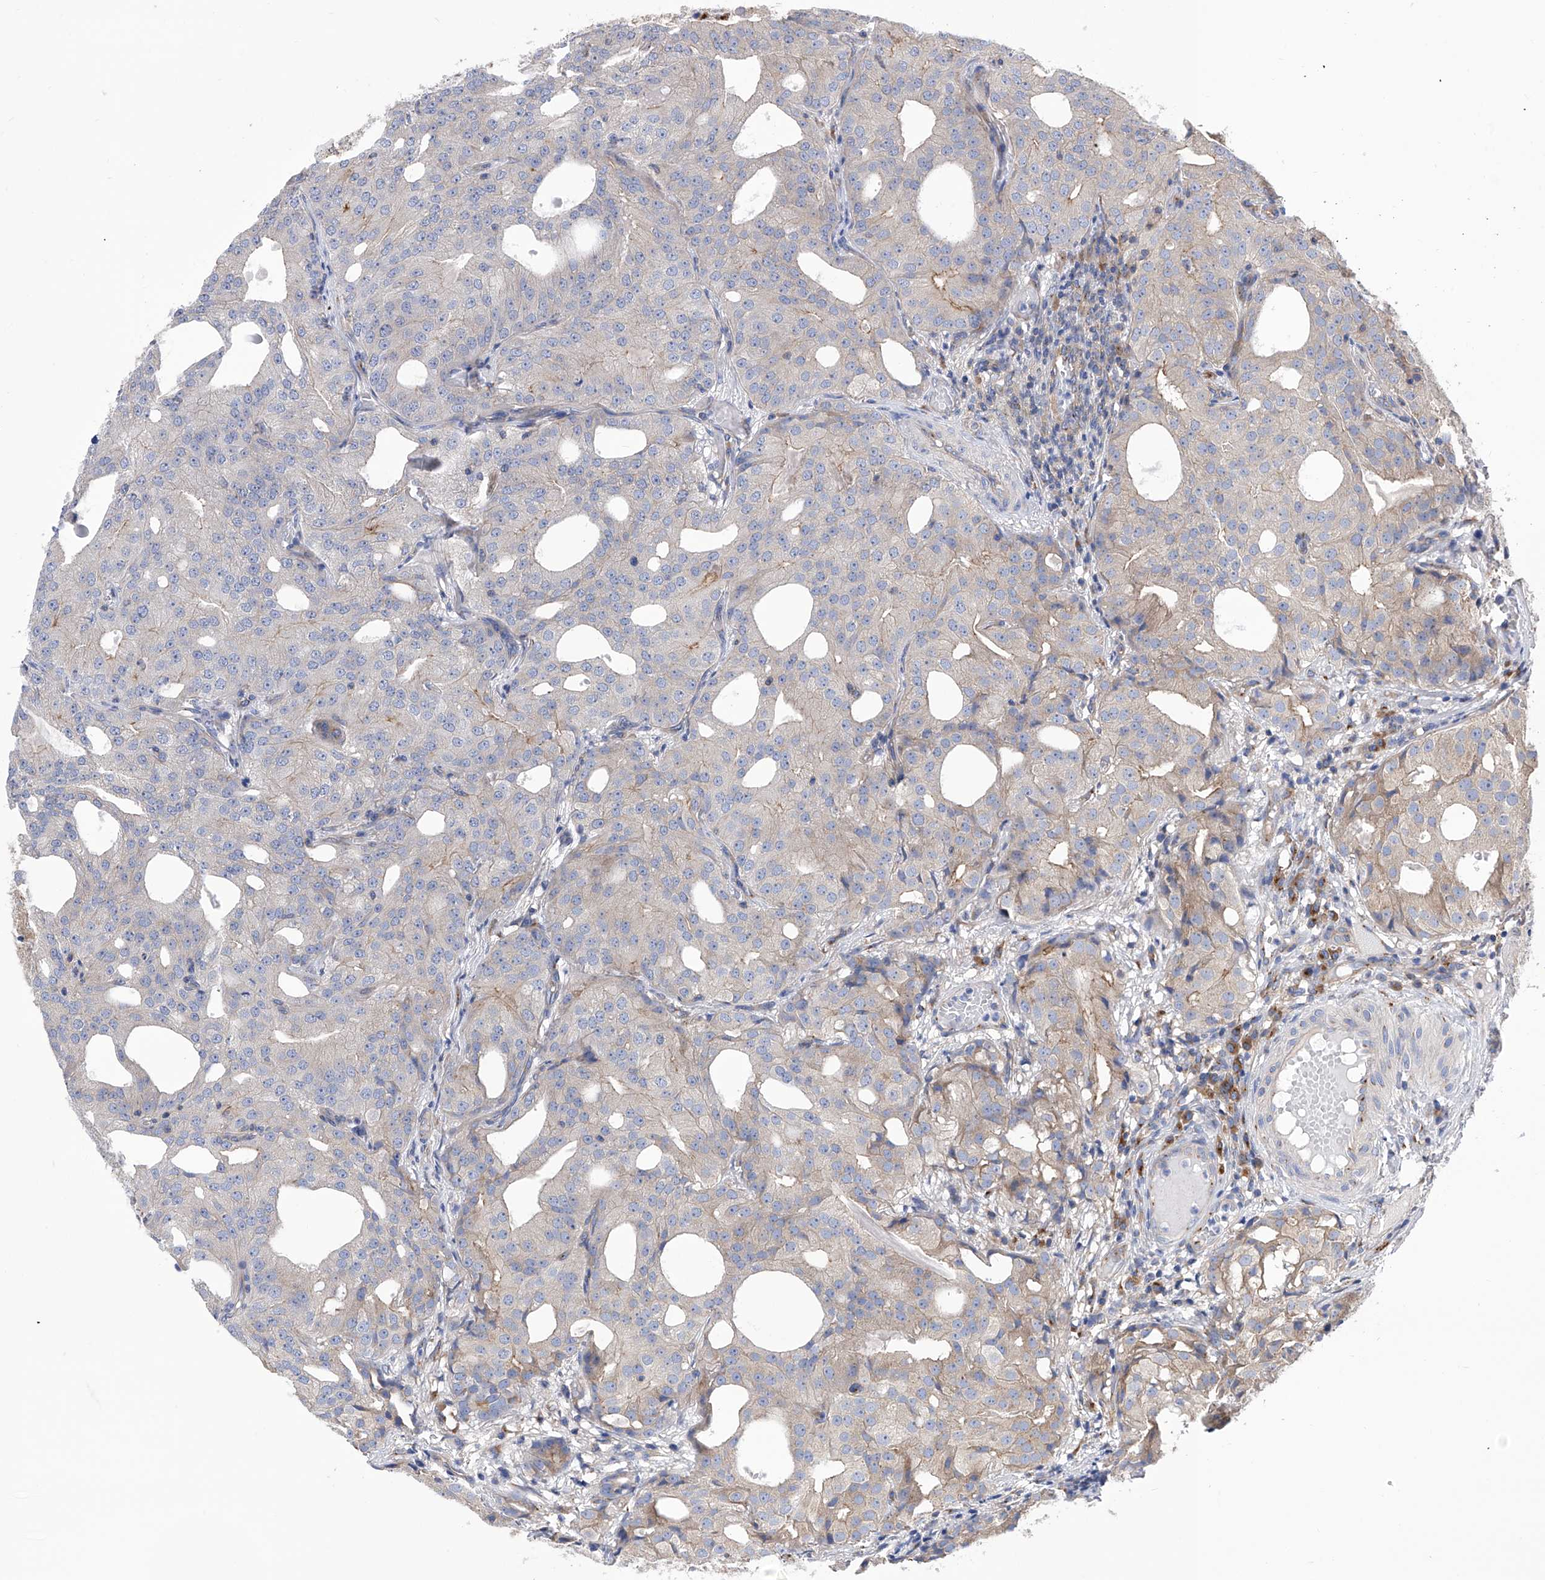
{"staining": {"intensity": "weak", "quantity": "<25%", "location": "cytoplasmic/membranous"}, "tissue": "prostate cancer", "cell_type": "Tumor cells", "image_type": "cancer", "snomed": [{"axis": "morphology", "description": "Adenocarcinoma, Medium grade"}, {"axis": "topography", "description": "Prostate"}], "caption": "DAB (3,3'-diaminobenzidine) immunohistochemical staining of adenocarcinoma (medium-grade) (prostate) demonstrates no significant staining in tumor cells. (IHC, brightfield microscopy, high magnification).", "gene": "TJAP1", "patient": {"sex": "male", "age": 88}}